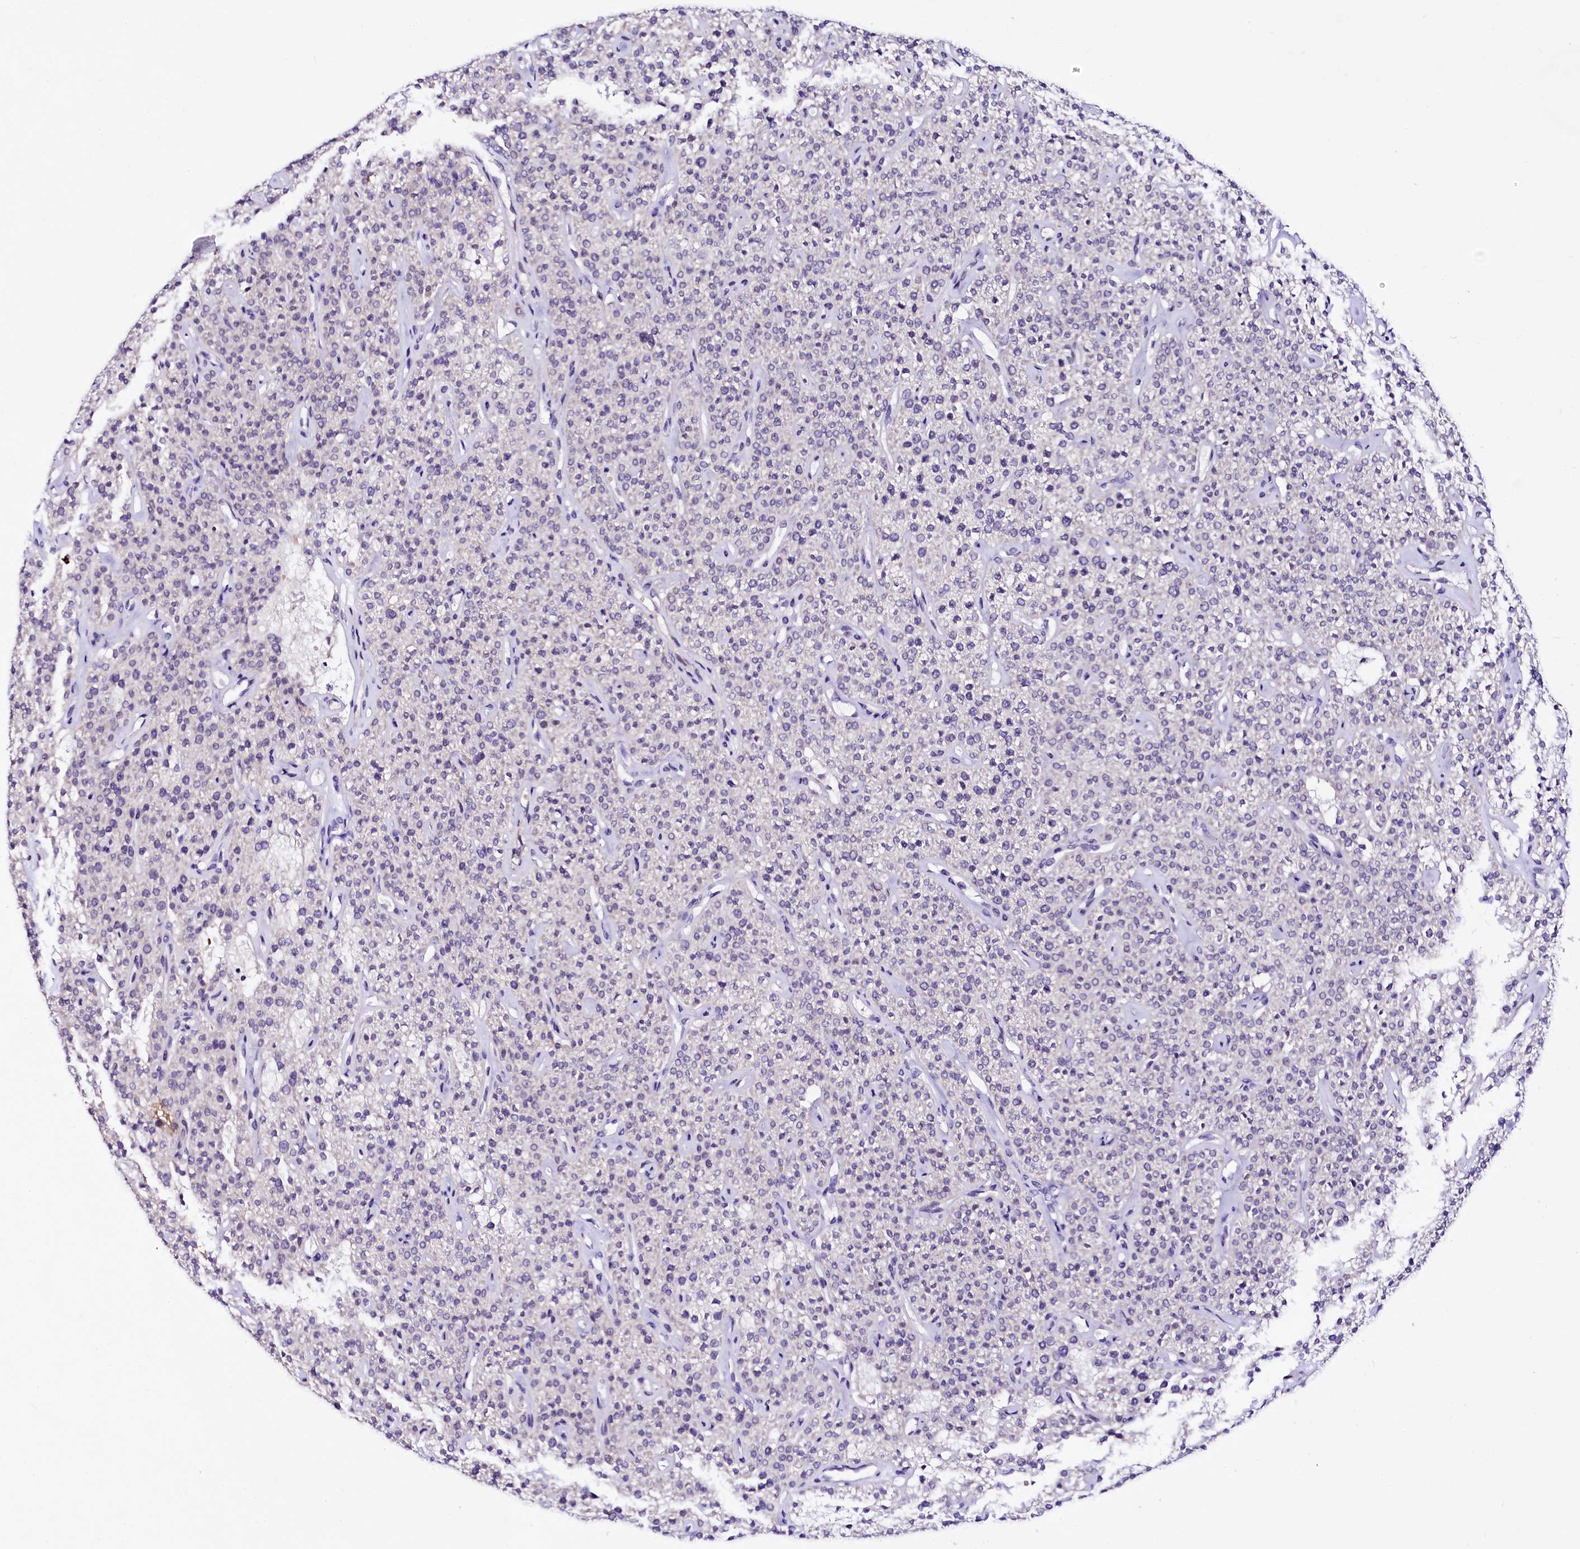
{"staining": {"intensity": "weak", "quantity": "<25%", "location": "nuclear"}, "tissue": "parathyroid gland", "cell_type": "Glandular cells", "image_type": "normal", "snomed": [{"axis": "morphology", "description": "Normal tissue, NOS"}, {"axis": "topography", "description": "Parathyroid gland"}], "caption": "Immunohistochemical staining of normal parathyroid gland exhibits no significant staining in glandular cells. (DAB immunohistochemistry (IHC), high magnification).", "gene": "LEUTX", "patient": {"sex": "male", "age": 46}}